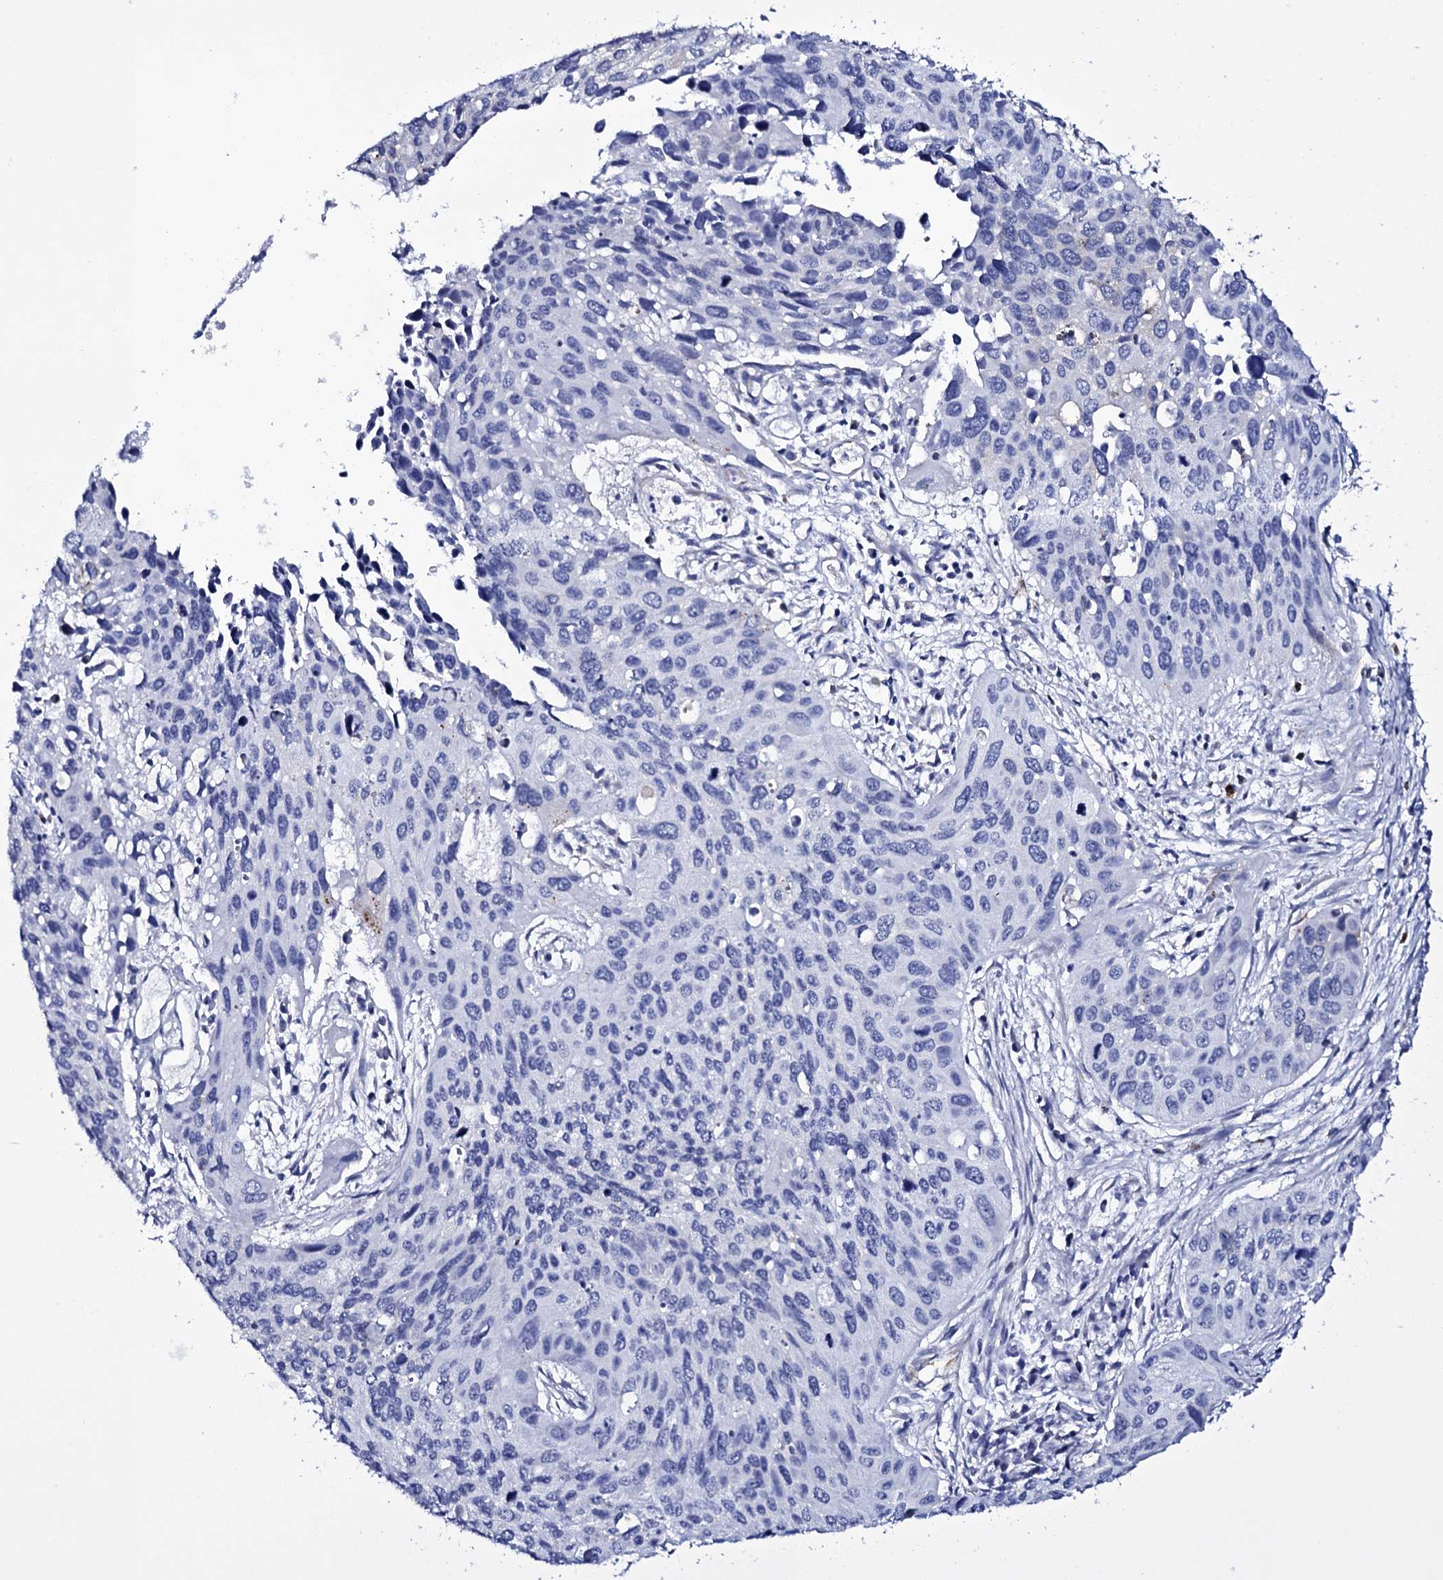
{"staining": {"intensity": "negative", "quantity": "none", "location": "none"}, "tissue": "cervical cancer", "cell_type": "Tumor cells", "image_type": "cancer", "snomed": [{"axis": "morphology", "description": "Squamous cell carcinoma, NOS"}, {"axis": "topography", "description": "Cervix"}], "caption": "A photomicrograph of human cervical cancer (squamous cell carcinoma) is negative for staining in tumor cells.", "gene": "ITPRID2", "patient": {"sex": "female", "age": 55}}